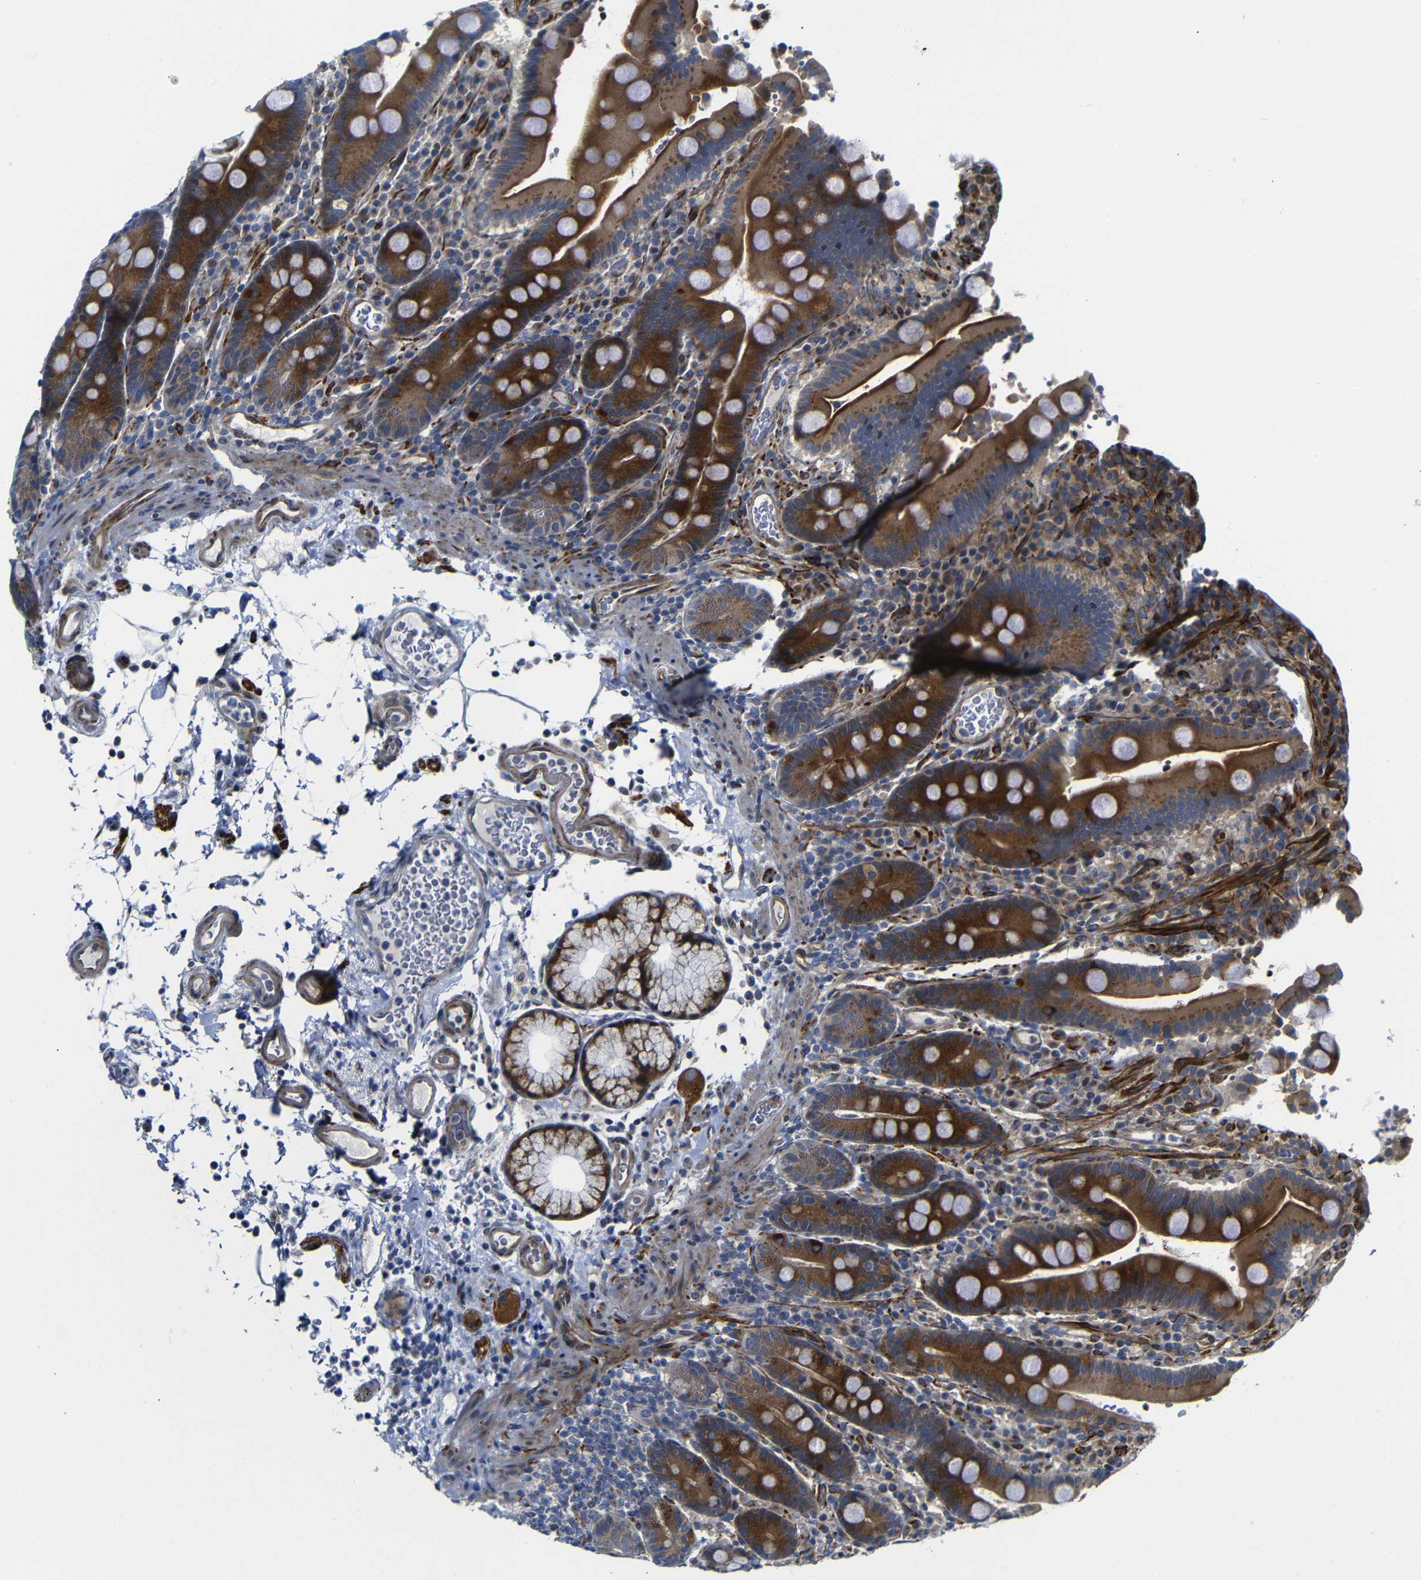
{"staining": {"intensity": "strong", "quantity": ">75%", "location": "cytoplasmic/membranous"}, "tissue": "duodenum", "cell_type": "Glandular cells", "image_type": "normal", "snomed": [{"axis": "morphology", "description": "Normal tissue, NOS"}, {"axis": "topography", "description": "Small intestine, NOS"}], "caption": "IHC of benign human duodenum shows high levels of strong cytoplasmic/membranous expression in about >75% of glandular cells.", "gene": "PARP14", "patient": {"sex": "female", "age": 71}}